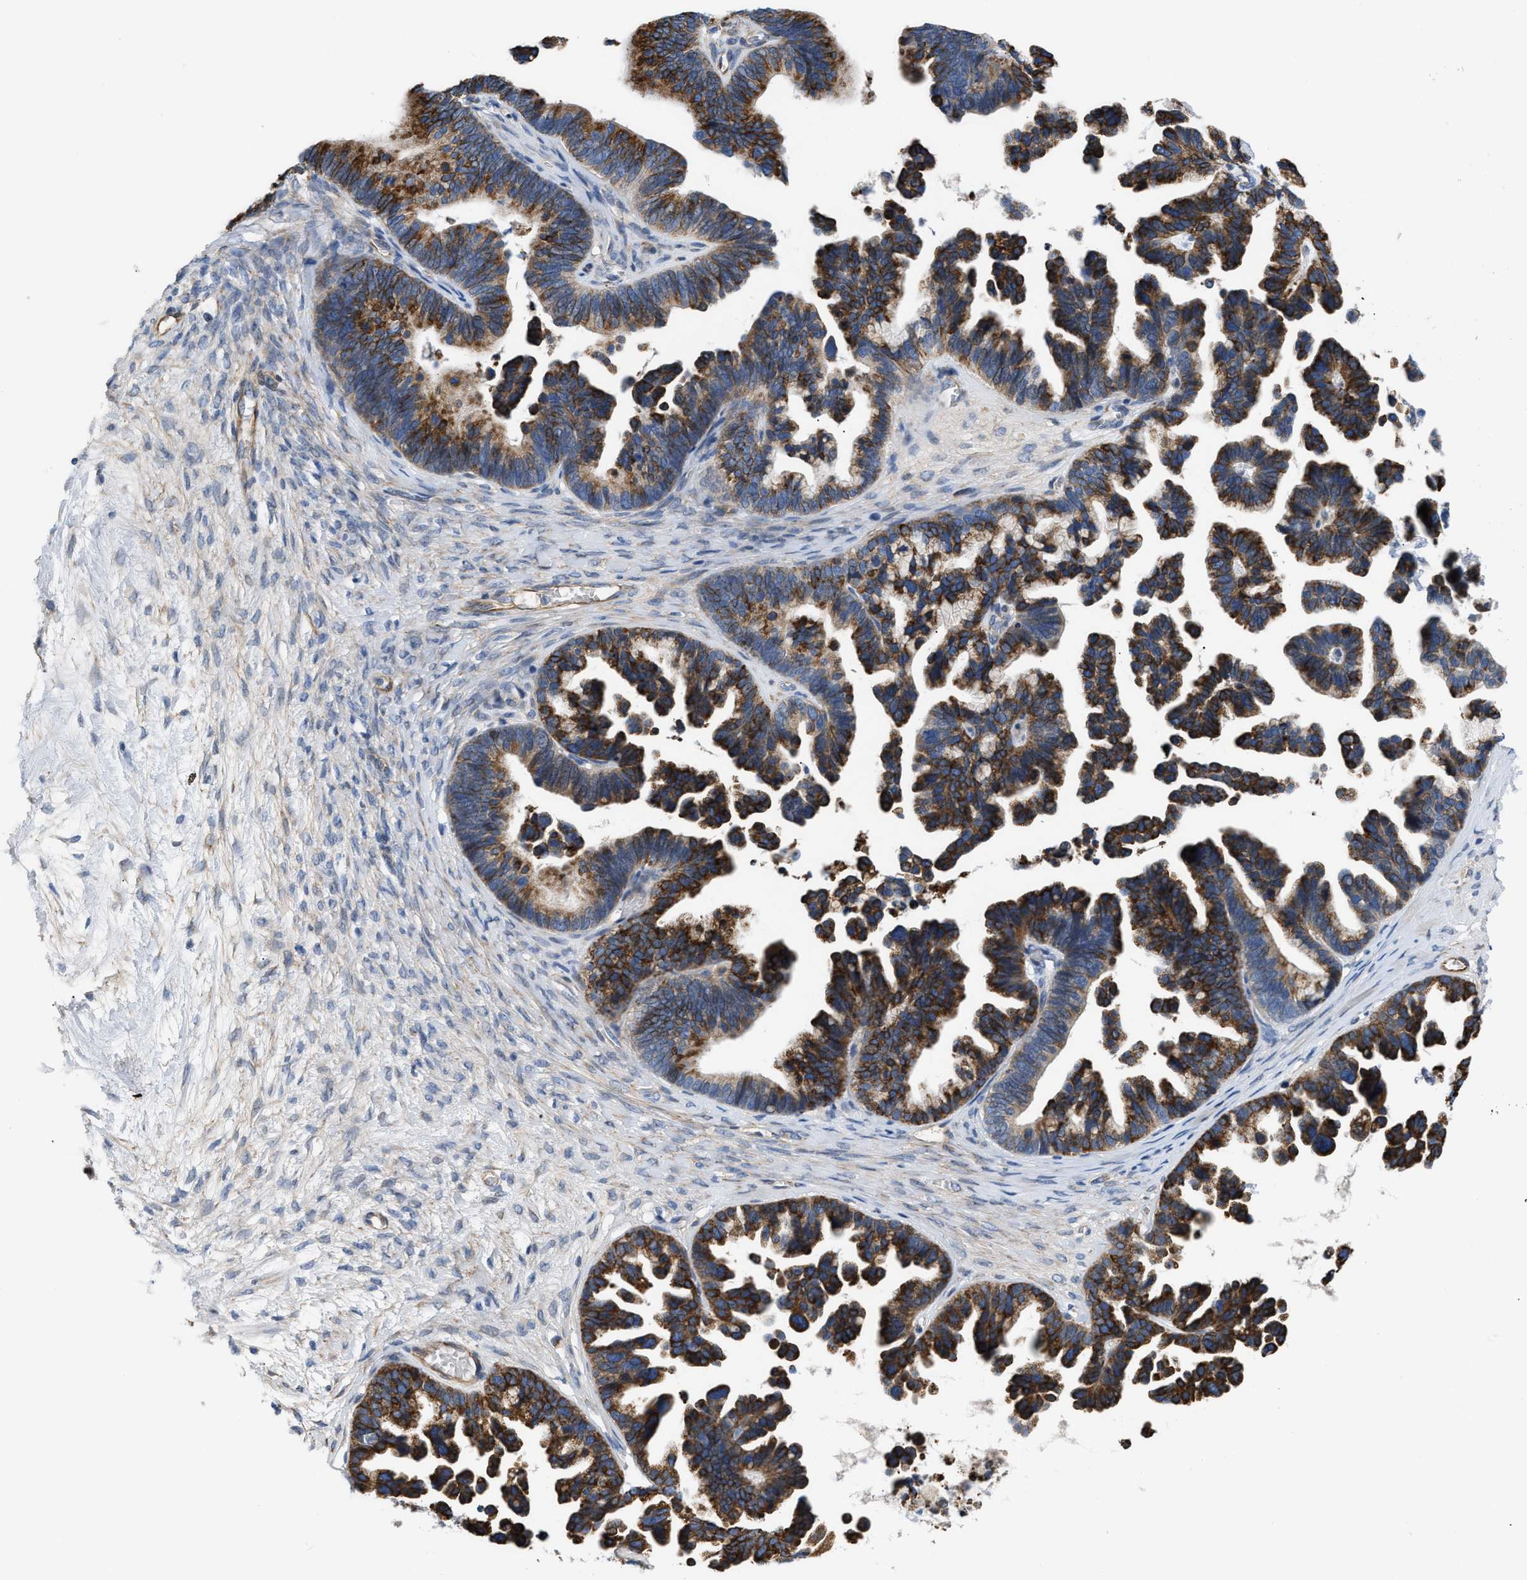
{"staining": {"intensity": "strong", "quantity": ">75%", "location": "cytoplasmic/membranous"}, "tissue": "ovarian cancer", "cell_type": "Tumor cells", "image_type": "cancer", "snomed": [{"axis": "morphology", "description": "Cystadenocarcinoma, serous, NOS"}, {"axis": "topography", "description": "Ovary"}], "caption": "Immunohistochemistry photomicrograph of human ovarian serous cystadenocarcinoma stained for a protein (brown), which demonstrates high levels of strong cytoplasmic/membranous positivity in approximately >75% of tumor cells.", "gene": "TFPI", "patient": {"sex": "female", "age": 56}}